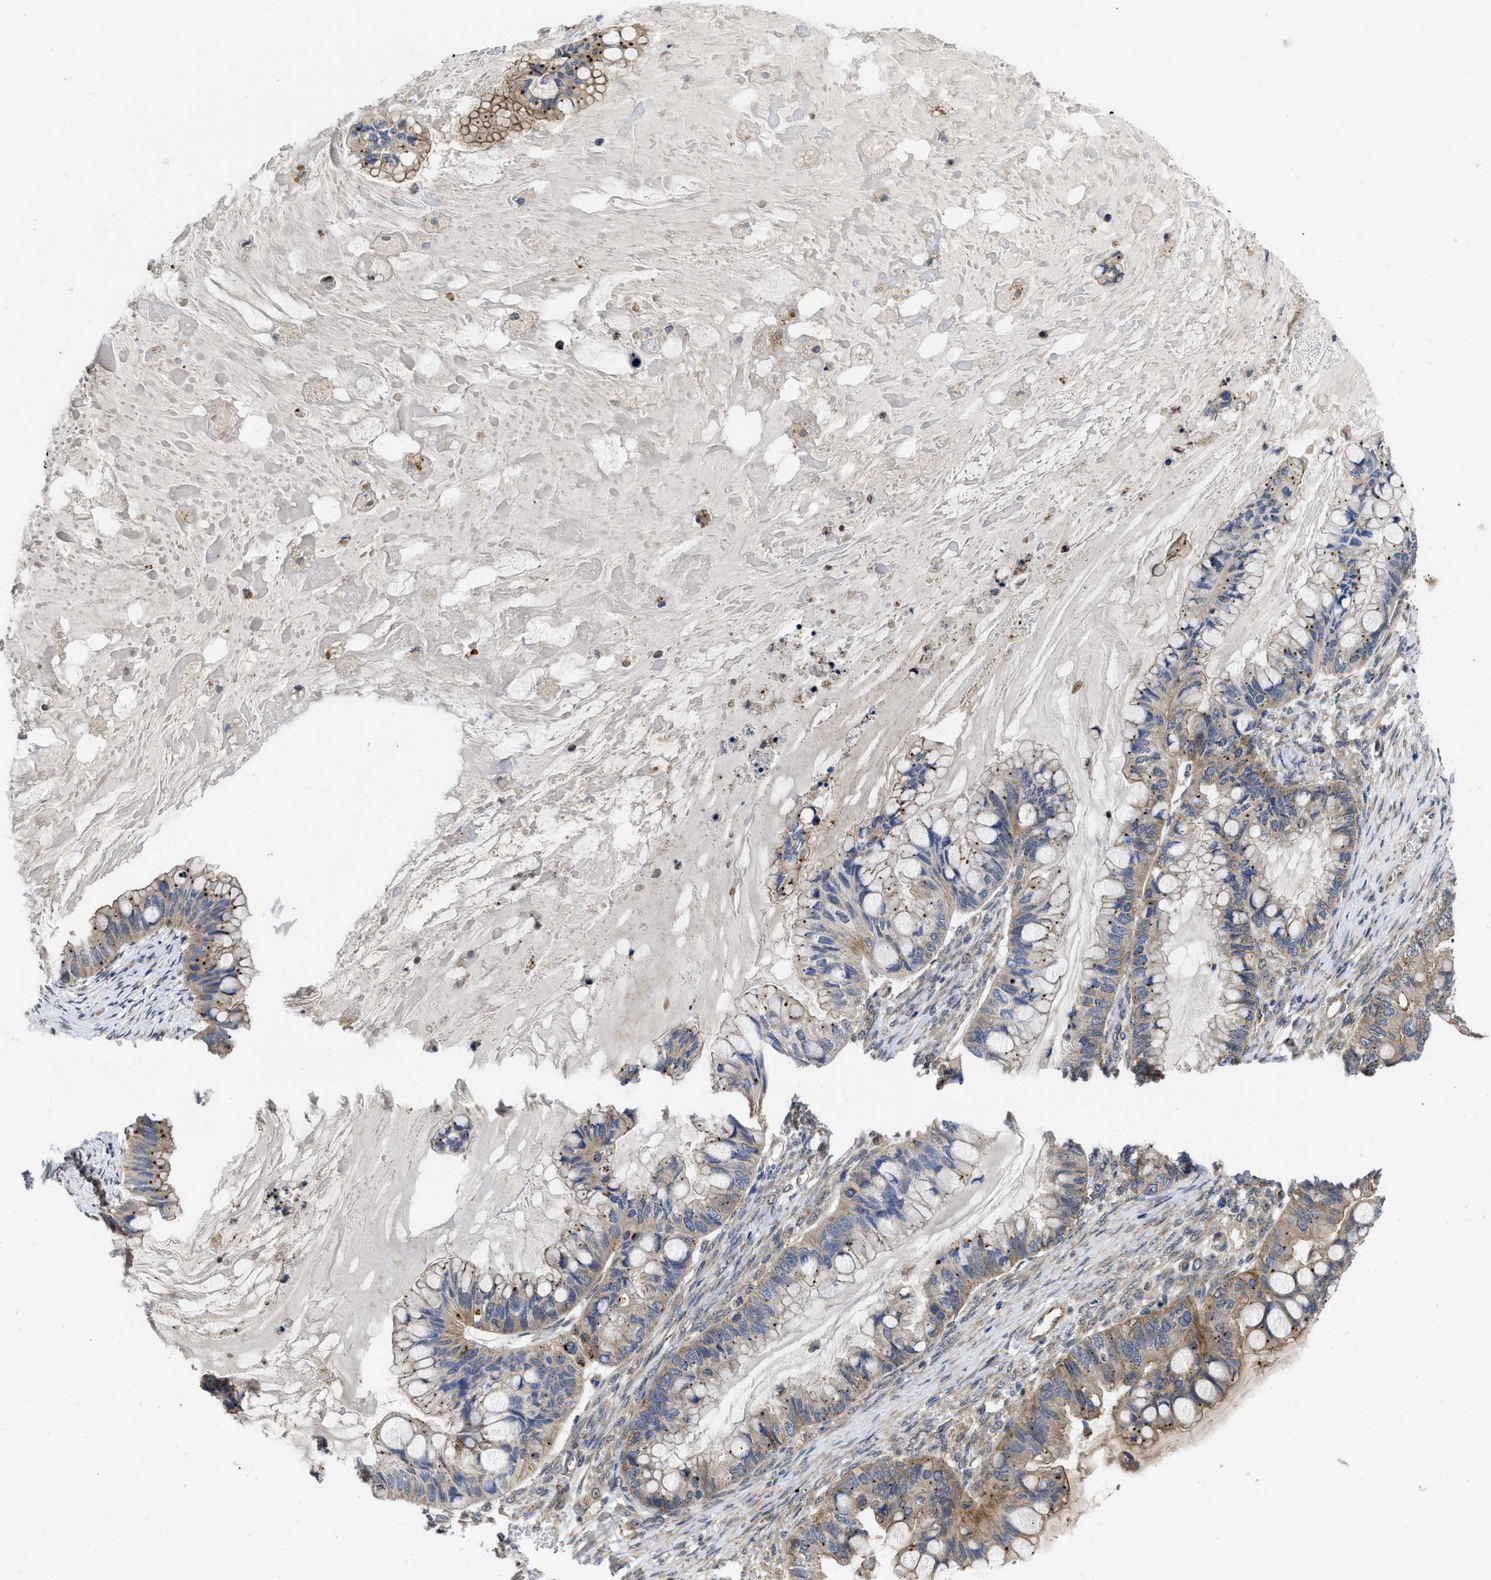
{"staining": {"intensity": "moderate", "quantity": ">75%", "location": "cytoplasmic/membranous"}, "tissue": "ovarian cancer", "cell_type": "Tumor cells", "image_type": "cancer", "snomed": [{"axis": "morphology", "description": "Cystadenocarcinoma, mucinous, NOS"}, {"axis": "topography", "description": "Ovary"}], "caption": "An image of human ovarian mucinous cystadenocarcinoma stained for a protein demonstrates moderate cytoplasmic/membranous brown staining in tumor cells.", "gene": "PKD2", "patient": {"sex": "female", "age": 80}}